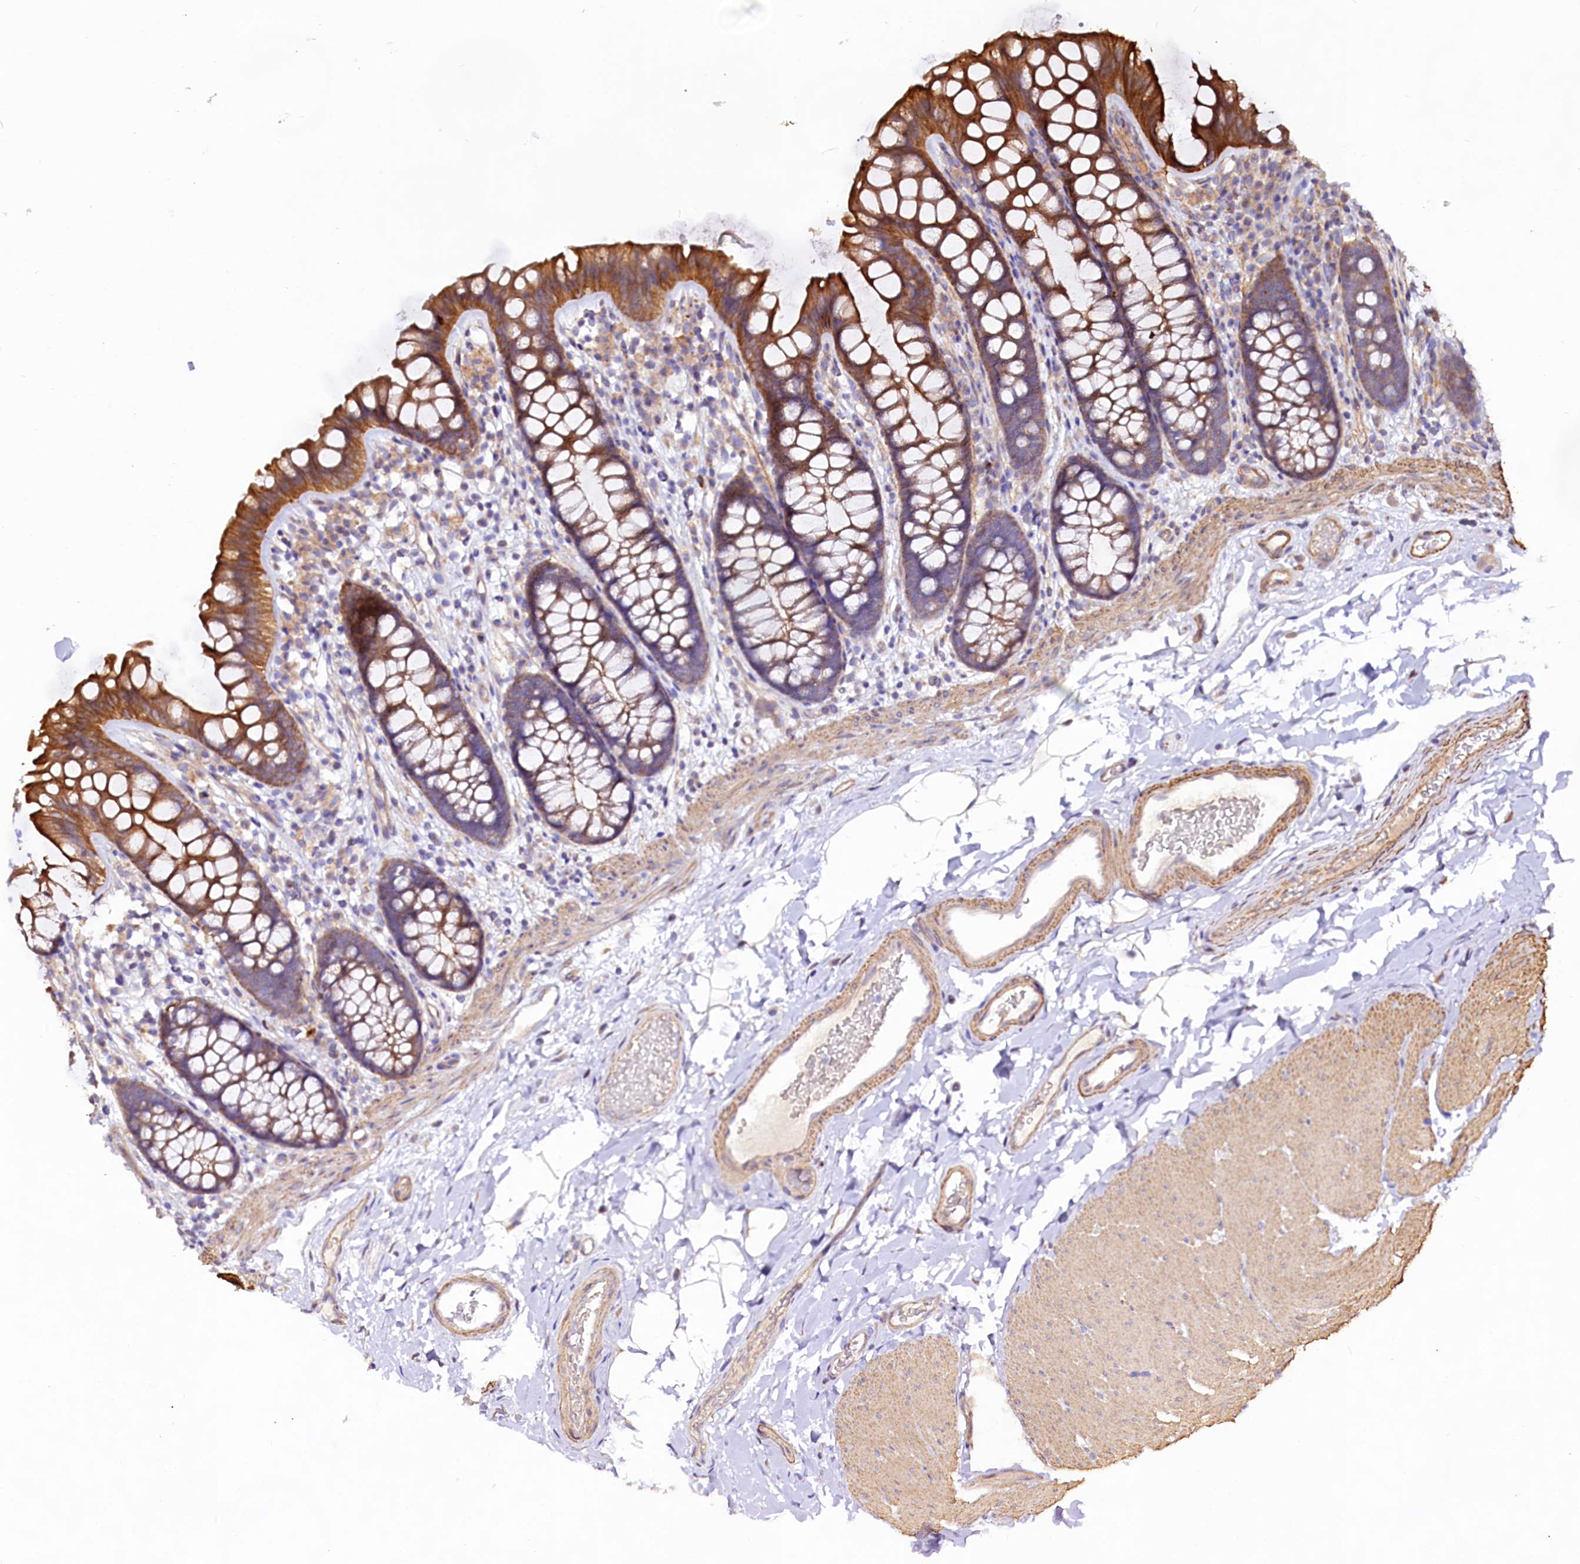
{"staining": {"intensity": "moderate", "quantity": ">75%", "location": "cytoplasmic/membranous"}, "tissue": "colon", "cell_type": "Endothelial cells", "image_type": "normal", "snomed": [{"axis": "morphology", "description": "Normal tissue, NOS"}, {"axis": "topography", "description": "Colon"}], "caption": "Colon stained with DAB immunohistochemistry demonstrates medium levels of moderate cytoplasmic/membranous staining in about >75% of endothelial cells.", "gene": "VPS11", "patient": {"sex": "female", "age": 62}}